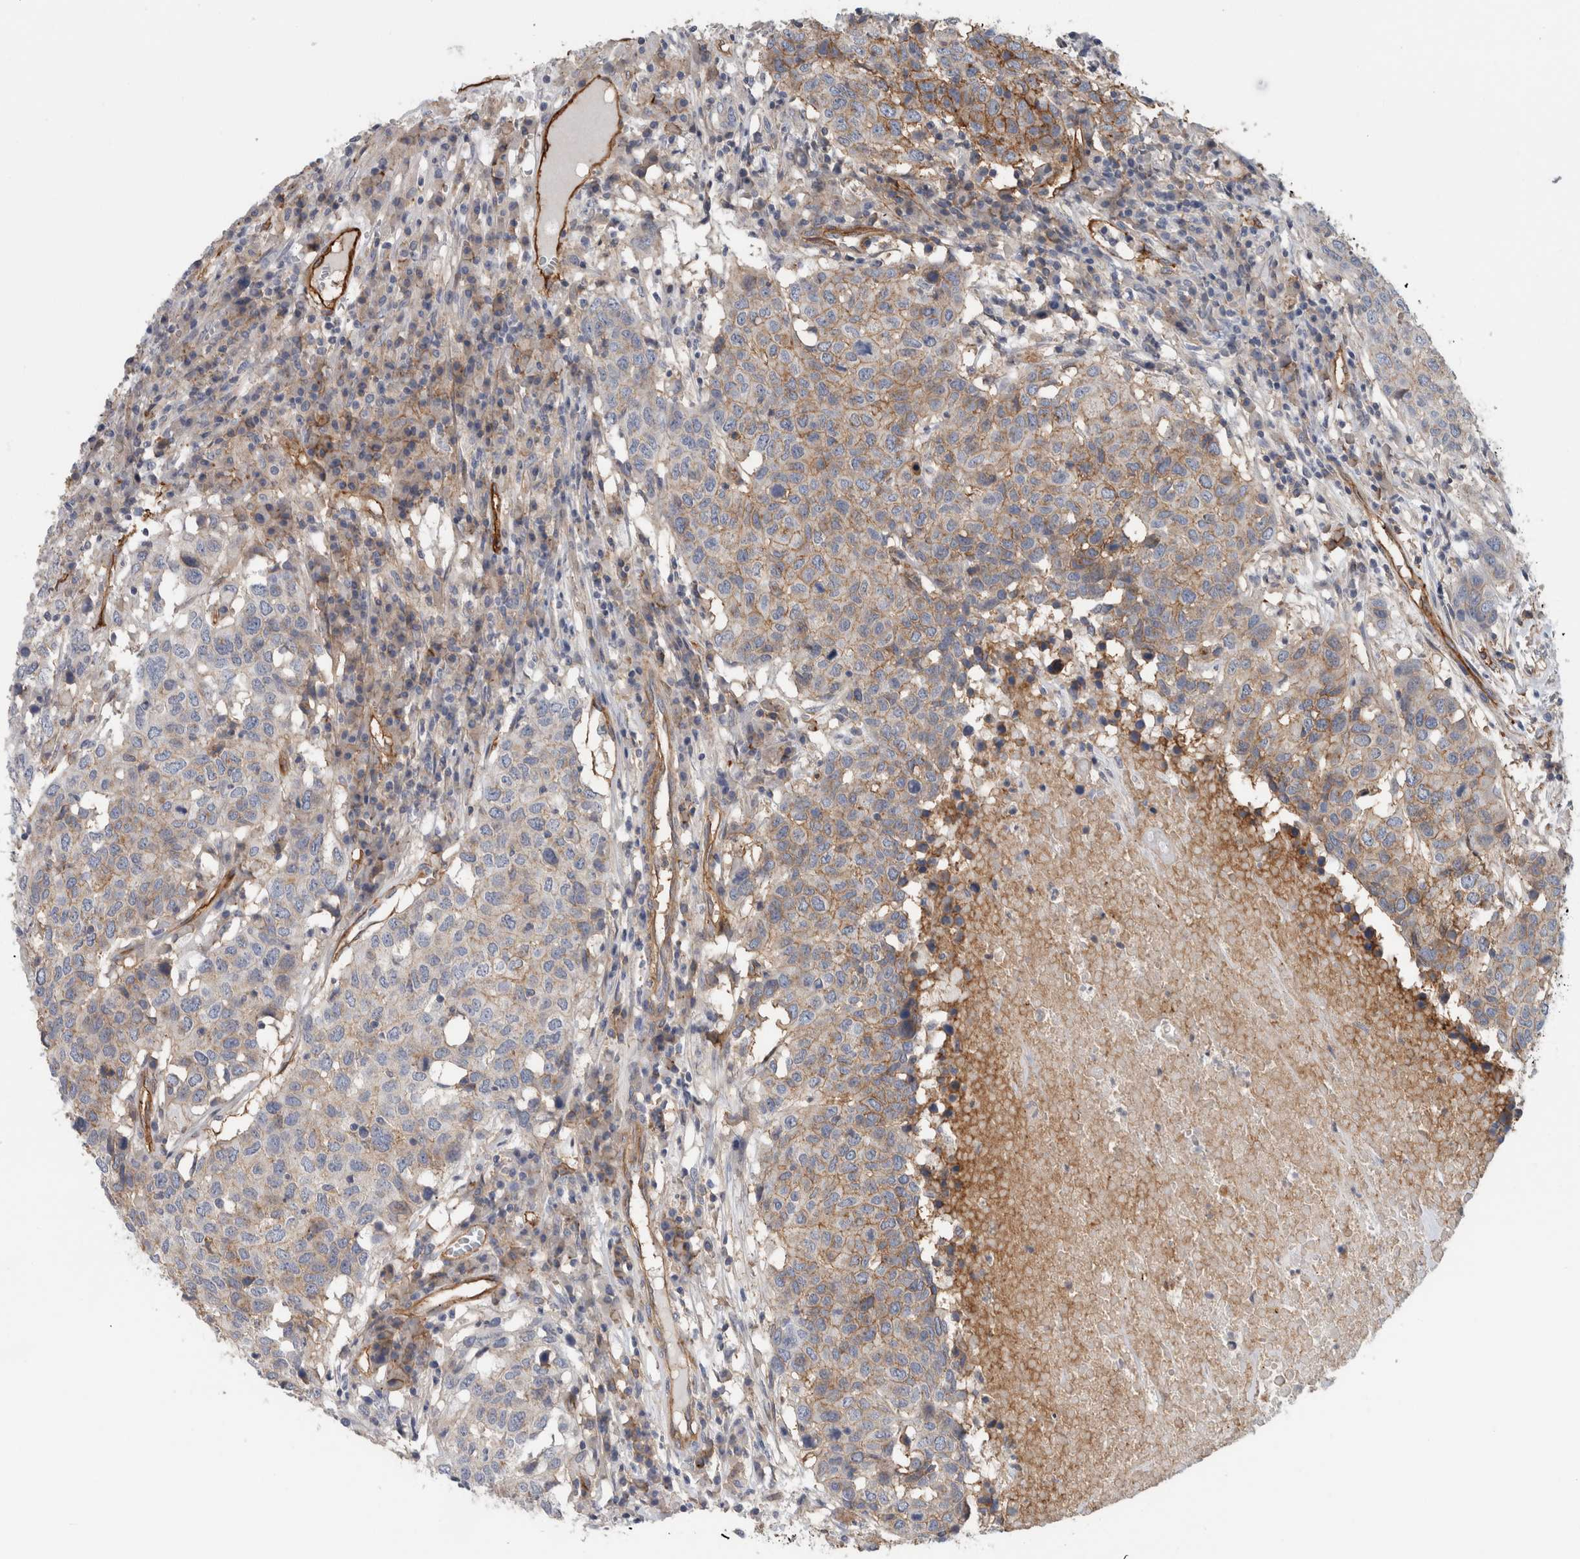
{"staining": {"intensity": "moderate", "quantity": "25%-75%", "location": "cytoplasmic/membranous"}, "tissue": "head and neck cancer", "cell_type": "Tumor cells", "image_type": "cancer", "snomed": [{"axis": "morphology", "description": "Squamous cell carcinoma, NOS"}, {"axis": "topography", "description": "Head-Neck"}], "caption": "Protein expression analysis of human head and neck squamous cell carcinoma reveals moderate cytoplasmic/membranous expression in approximately 25%-75% of tumor cells. (IHC, brightfield microscopy, high magnification).", "gene": "CD59", "patient": {"sex": "male", "age": 66}}